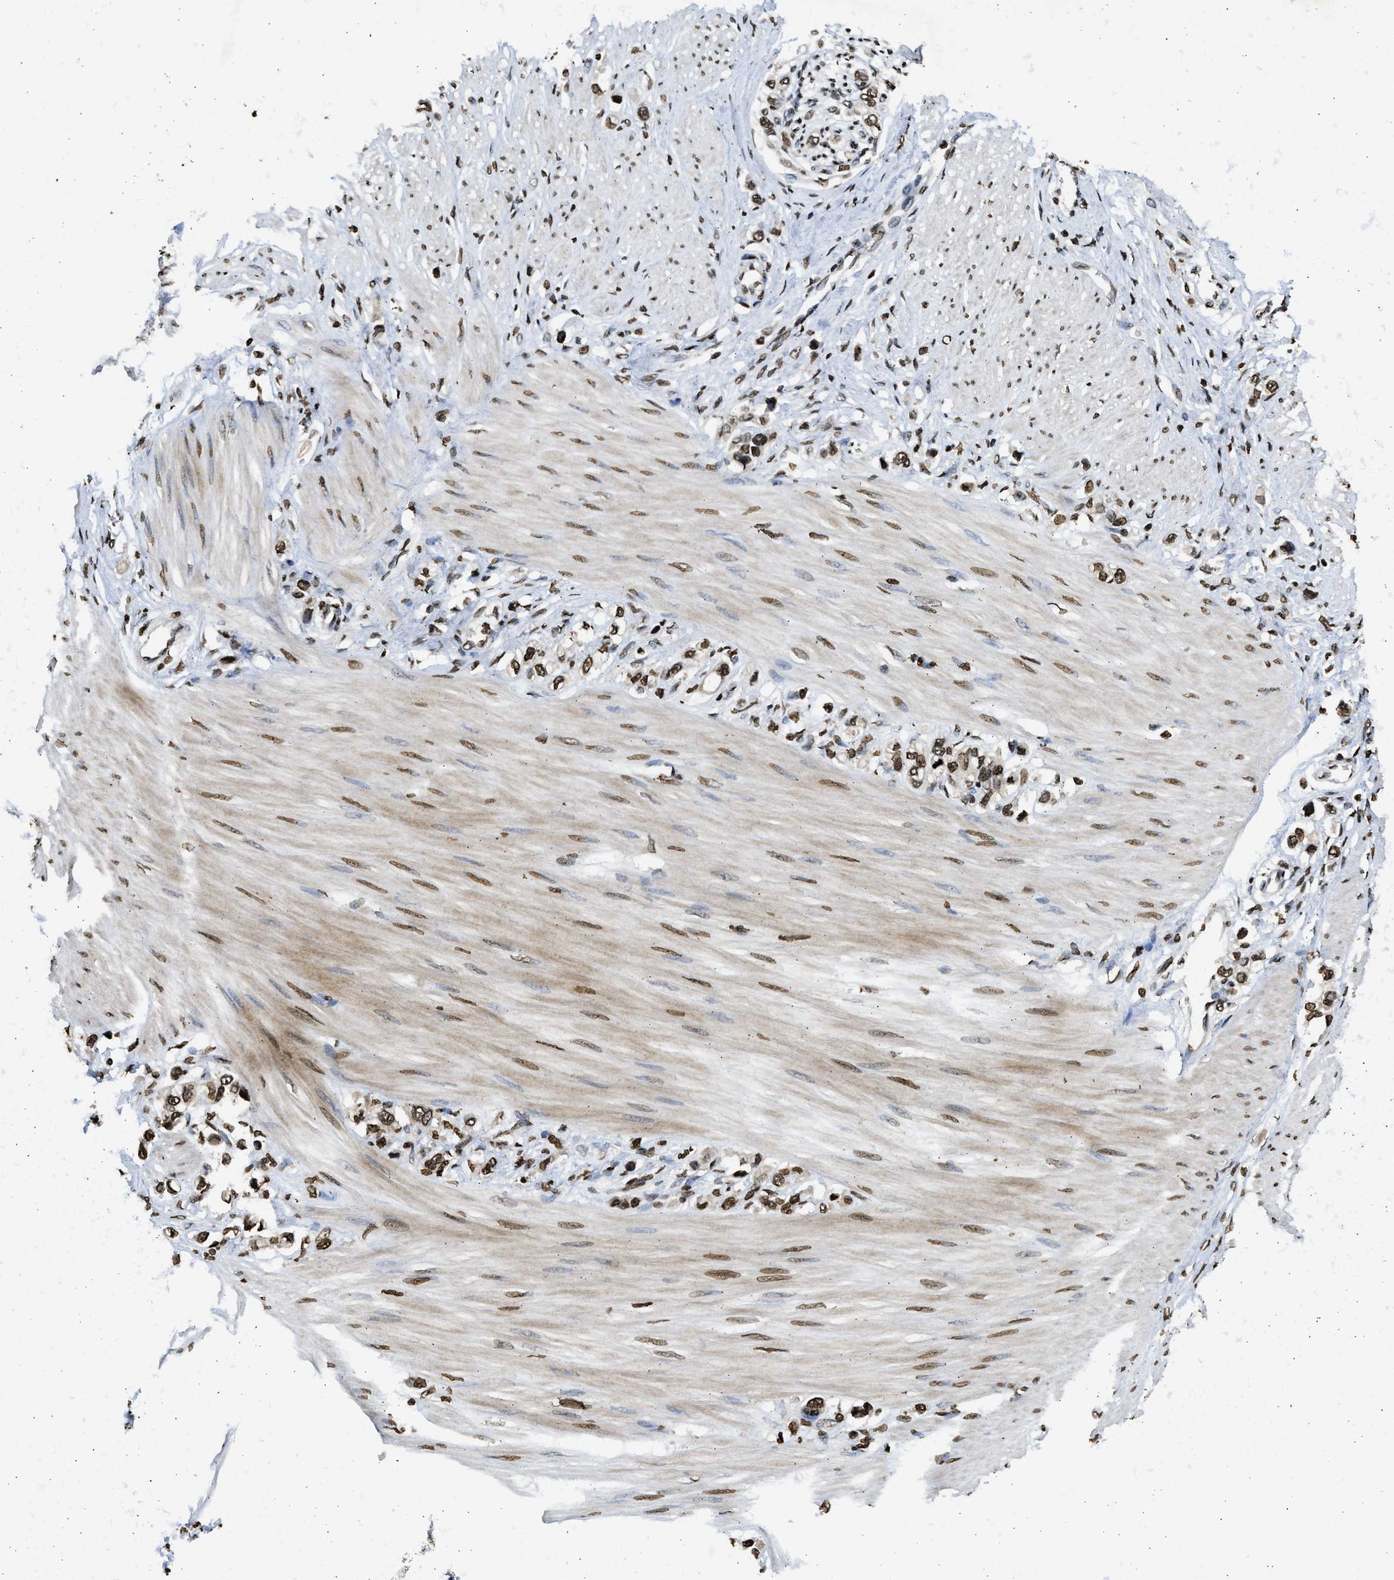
{"staining": {"intensity": "moderate", "quantity": ">75%", "location": "nuclear"}, "tissue": "stomach cancer", "cell_type": "Tumor cells", "image_type": "cancer", "snomed": [{"axis": "morphology", "description": "Adenocarcinoma, NOS"}, {"axis": "topography", "description": "Stomach"}], "caption": "Immunohistochemistry (IHC) (DAB (3,3'-diaminobenzidine)) staining of stomach adenocarcinoma exhibits moderate nuclear protein staining in about >75% of tumor cells.", "gene": "RRAGC", "patient": {"sex": "female", "age": 65}}